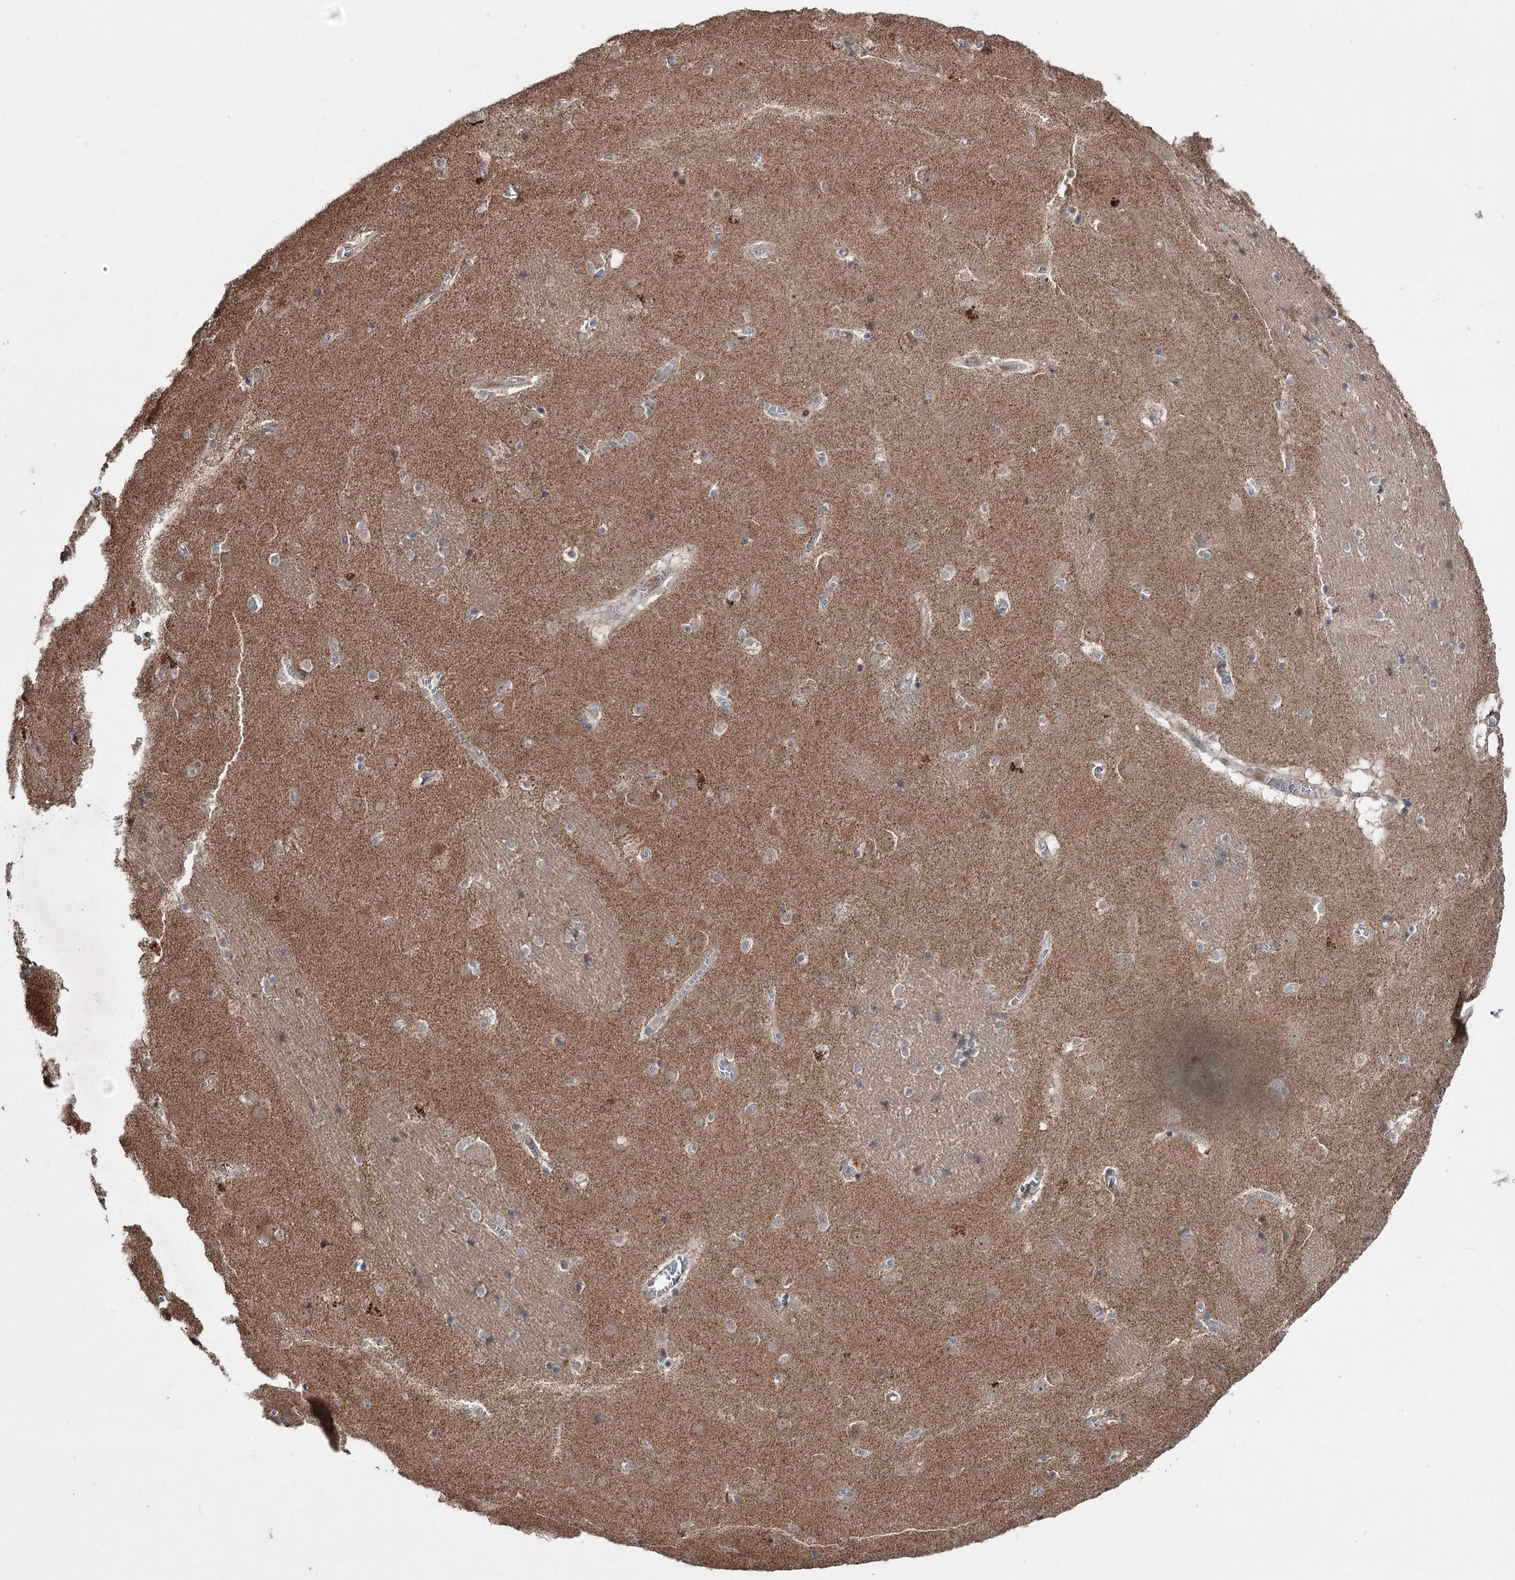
{"staining": {"intensity": "negative", "quantity": "none", "location": "none"}, "tissue": "caudate", "cell_type": "Glial cells", "image_type": "normal", "snomed": [{"axis": "morphology", "description": "Normal tissue, NOS"}, {"axis": "topography", "description": "Lateral ventricle wall"}], "caption": "A high-resolution photomicrograph shows immunohistochemistry staining of normal caudate, which reveals no significant staining in glial cells.", "gene": "CPNE8", "patient": {"sex": "male", "age": 70}}